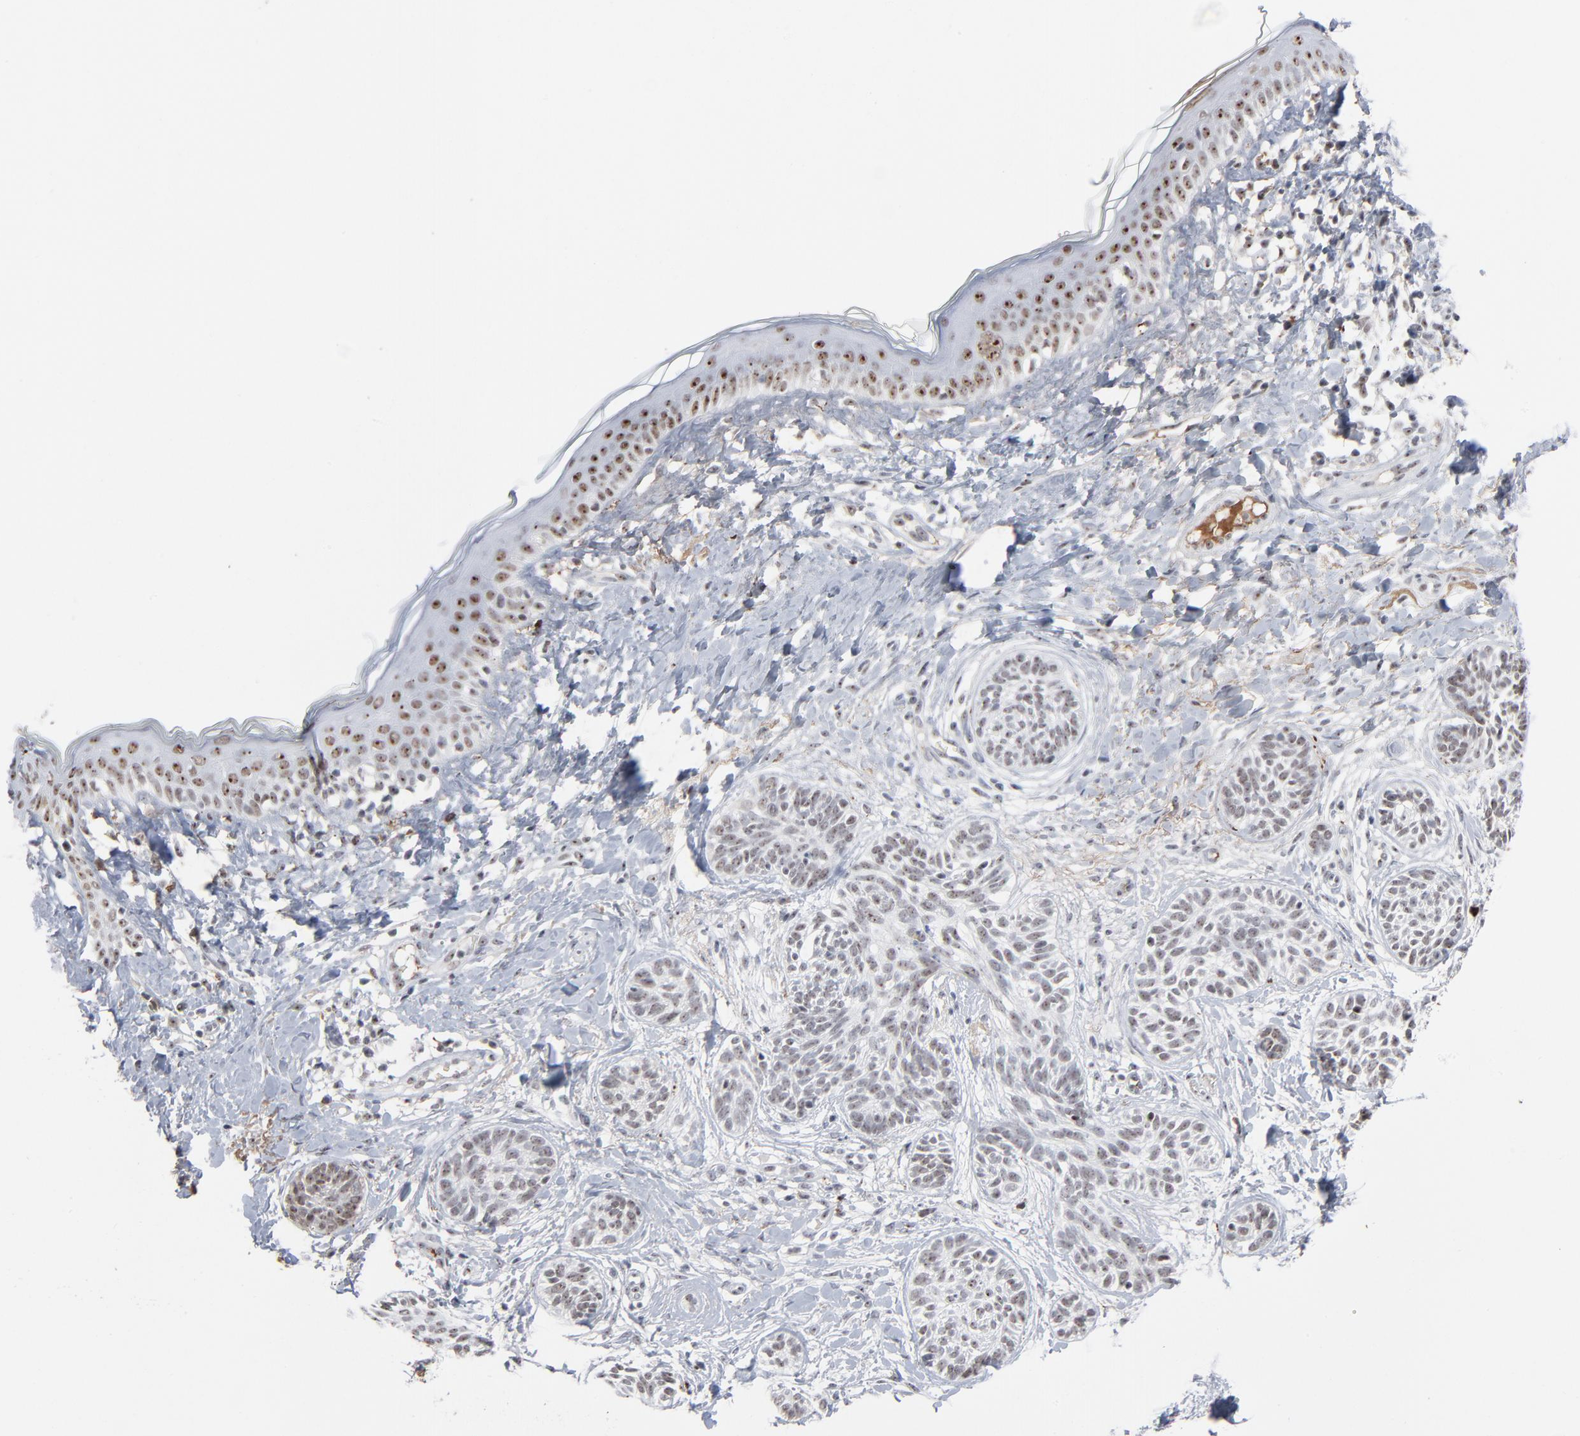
{"staining": {"intensity": "weak", "quantity": ">75%", "location": "nuclear"}, "tissue": "skin cancer", "cell_type": "Tumor cells", "image_type": "cancer", "snomed": [{"axis": "morphology", "description": "Normal tissue, NOS"}, {"axis": "morphology", "description": "Basal cell carcinoma"}, {"axis": "topography", "description": "Skin"}], "caption": "The micrograph shows a brown stain indicating the presence of a protein in the nuclear of tumor cells in basal cell carcinoma (skin).", "gene": "MPHOSPH6", "patient": {"sex": "male", "age": 63}}